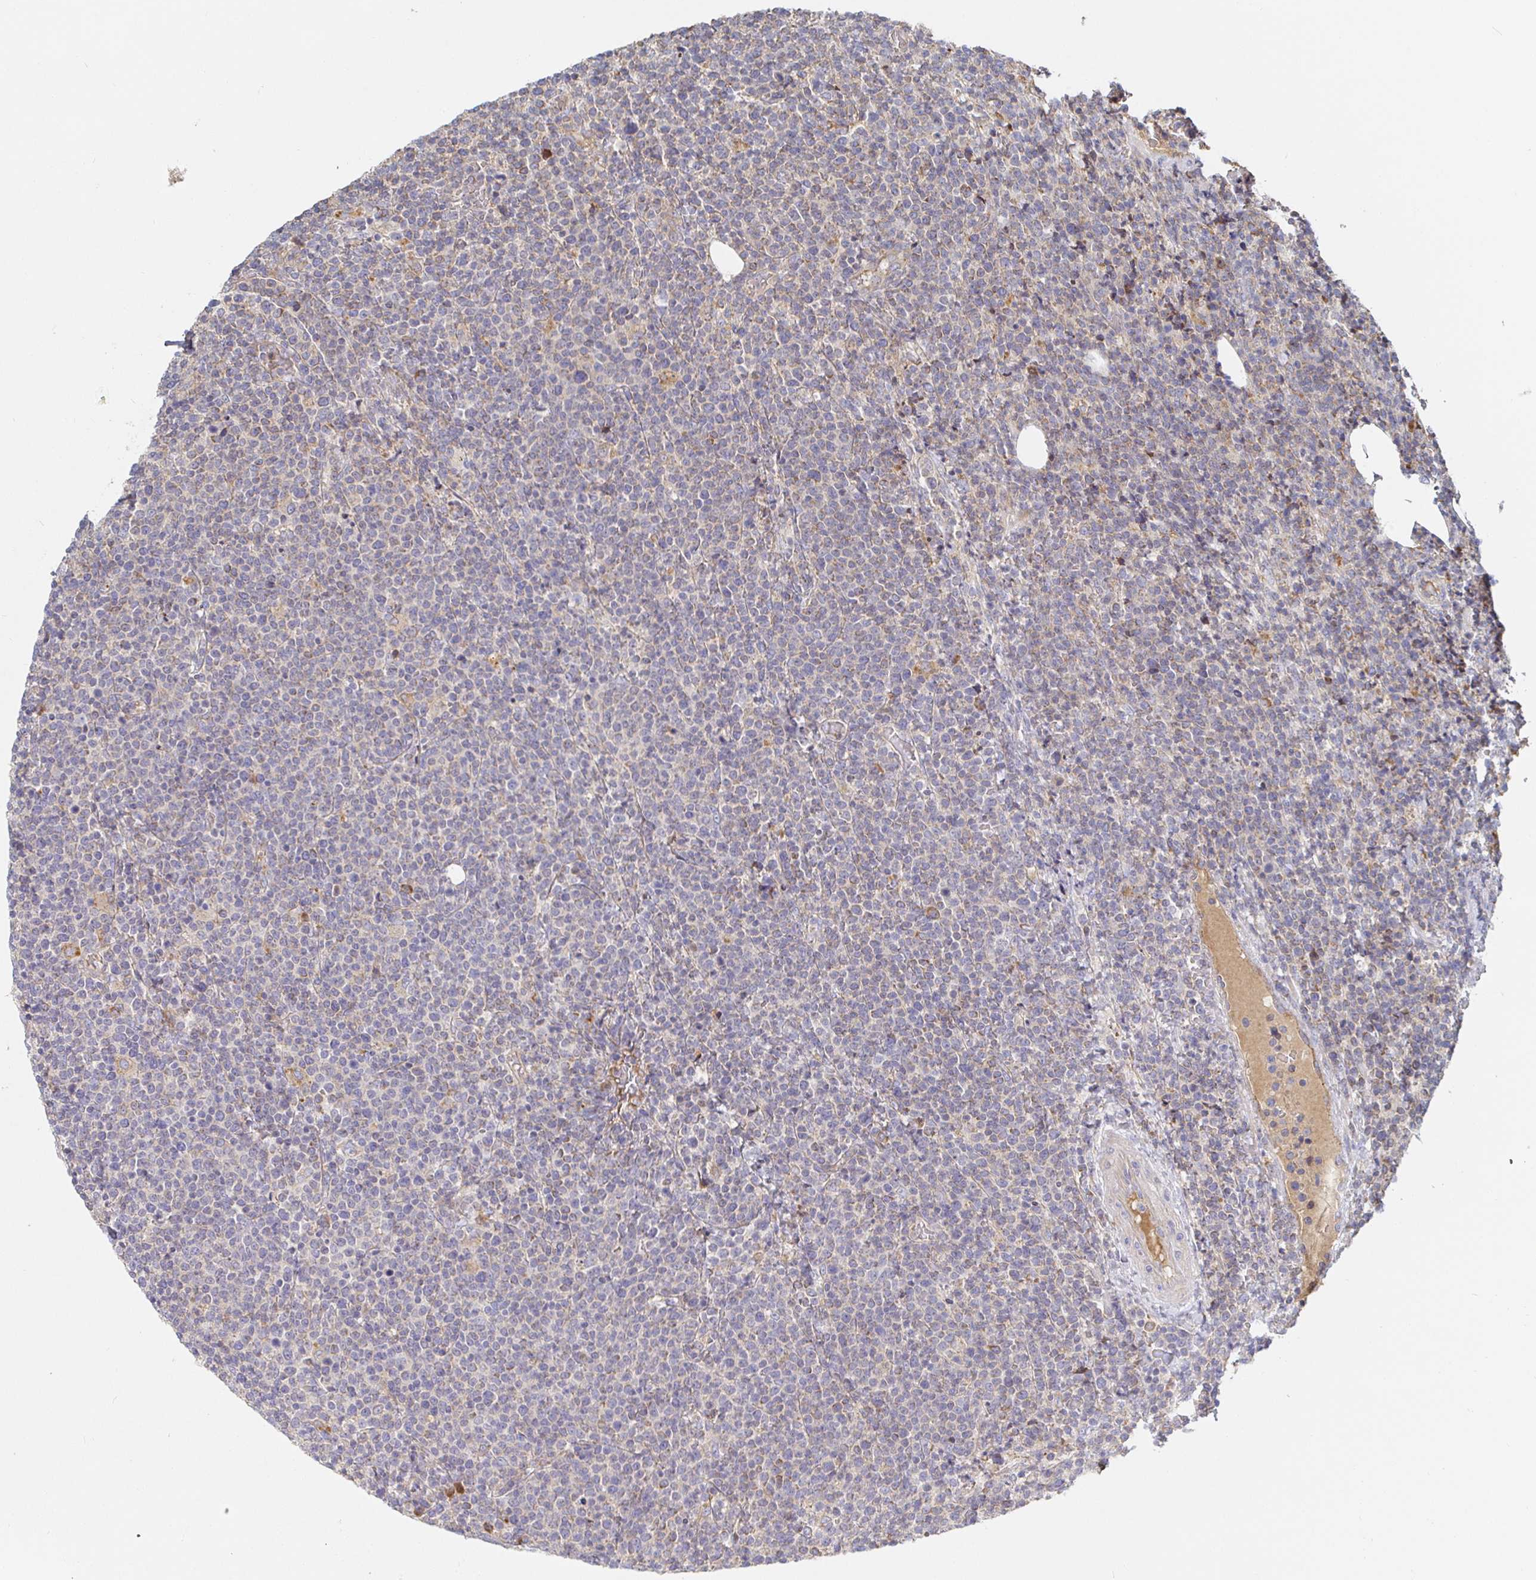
{"staining": {"intensity": "negative", "quantity": "none", "location": "none"}, "tissue": "lymphoma", "cell_type": "Tumor cells", "image_type": "cancer", "snomed": [{"axis": "morphology", "description": "Malignant lymphoma, non-Hodgkin's type, High grade"}, {"axis": "topography", "description": "Lymph node"}], "caption": "Photomicrograph shows no protein expression in tumor cells of high-grade malignant lymphoma, non-Hodgkin's type tissue. (IHC, brightfield microscopy, high magnification).", "gene": "IRAK2", "patient": {"sex": "male", "age": 61}}